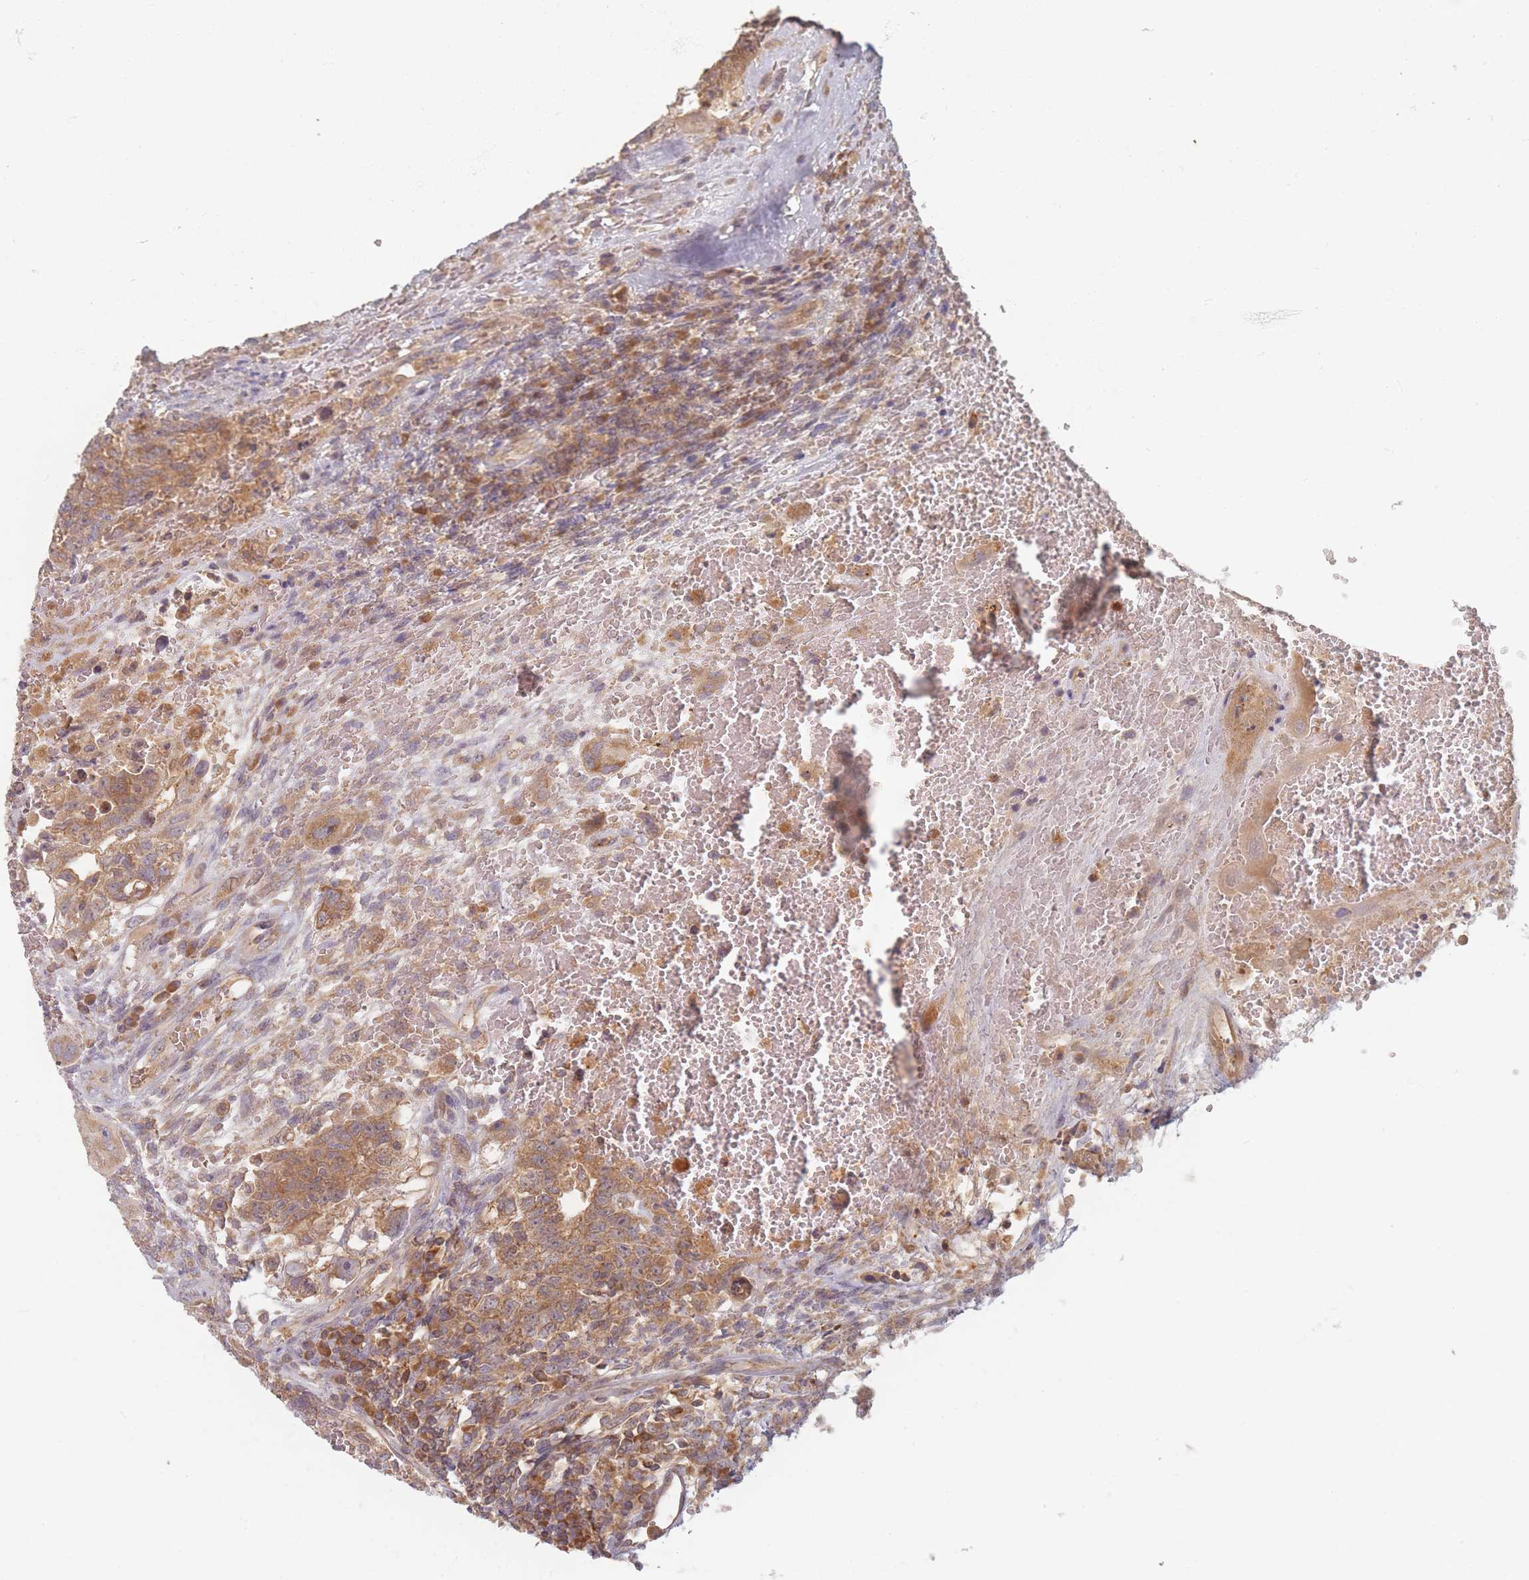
{"staining": {"intensity": "moderate", "quantity": ">75%", "location": "cytoplasmic/membranous"}, "tissue": "testis cancer", "cell_type": "Tumor cells", "image_type": "cancer", "snomed": [{"axis": "morphology", "description": "Carcinoma, Embryonal, NOS"}, {"axis": "topography", "description": "Testis"}], "caption": "Immunohistochemical staining of human testis cancer reveals moderate cytoplasmic/membranous protein expression in approximately >75% of tumor cells.", "gene": "SLC35F3", "patient": {"sex": "male", "age": 26}}